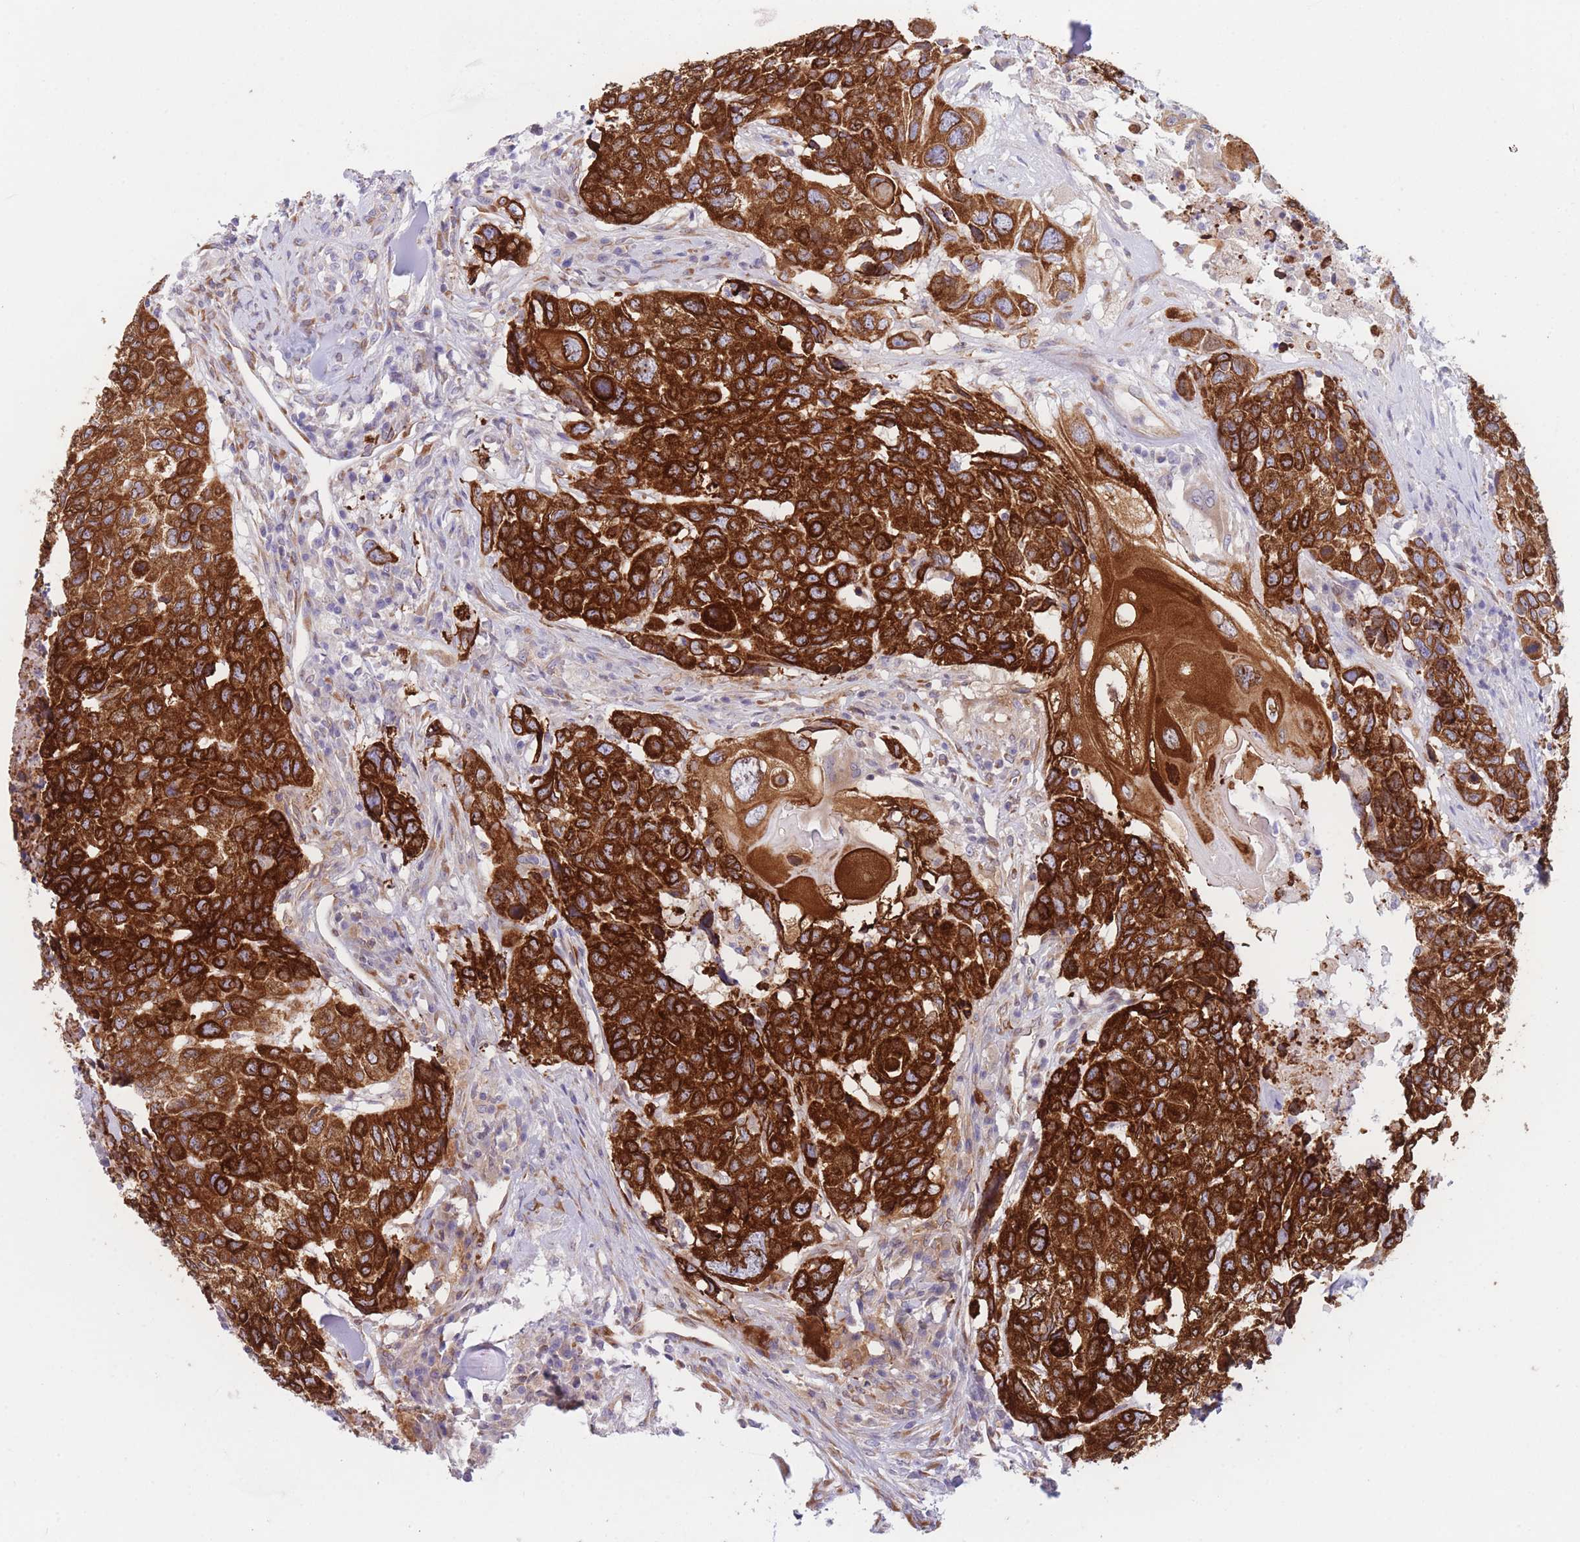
{"staining": {"intensity": "strong", "quantity": ">75%", "location": "cytoplasmic/membranous"}, "tissue": "head and neck cancer", "cell_type": "Tumor cells", "image_type": "cancer", "snomed": [{"axis": "morphology", "description": "Squamous cell carcinoma, NOS"}, {"axis": "topography", "description": "Head-Neck"}], "caption": "Immunohistochemical staining of human squamous cell carcinoma (head and neck) demonstrates strong cytoplasmic/membranous protein staining in about >75% of tumor cells. The protein of interest is stained brown, and the nuclei are stained in blue (DAB IHC with brightfield microscopy, high magnification).", "gene": "AK9", "patient": {"sex": "male", "age": 66}}